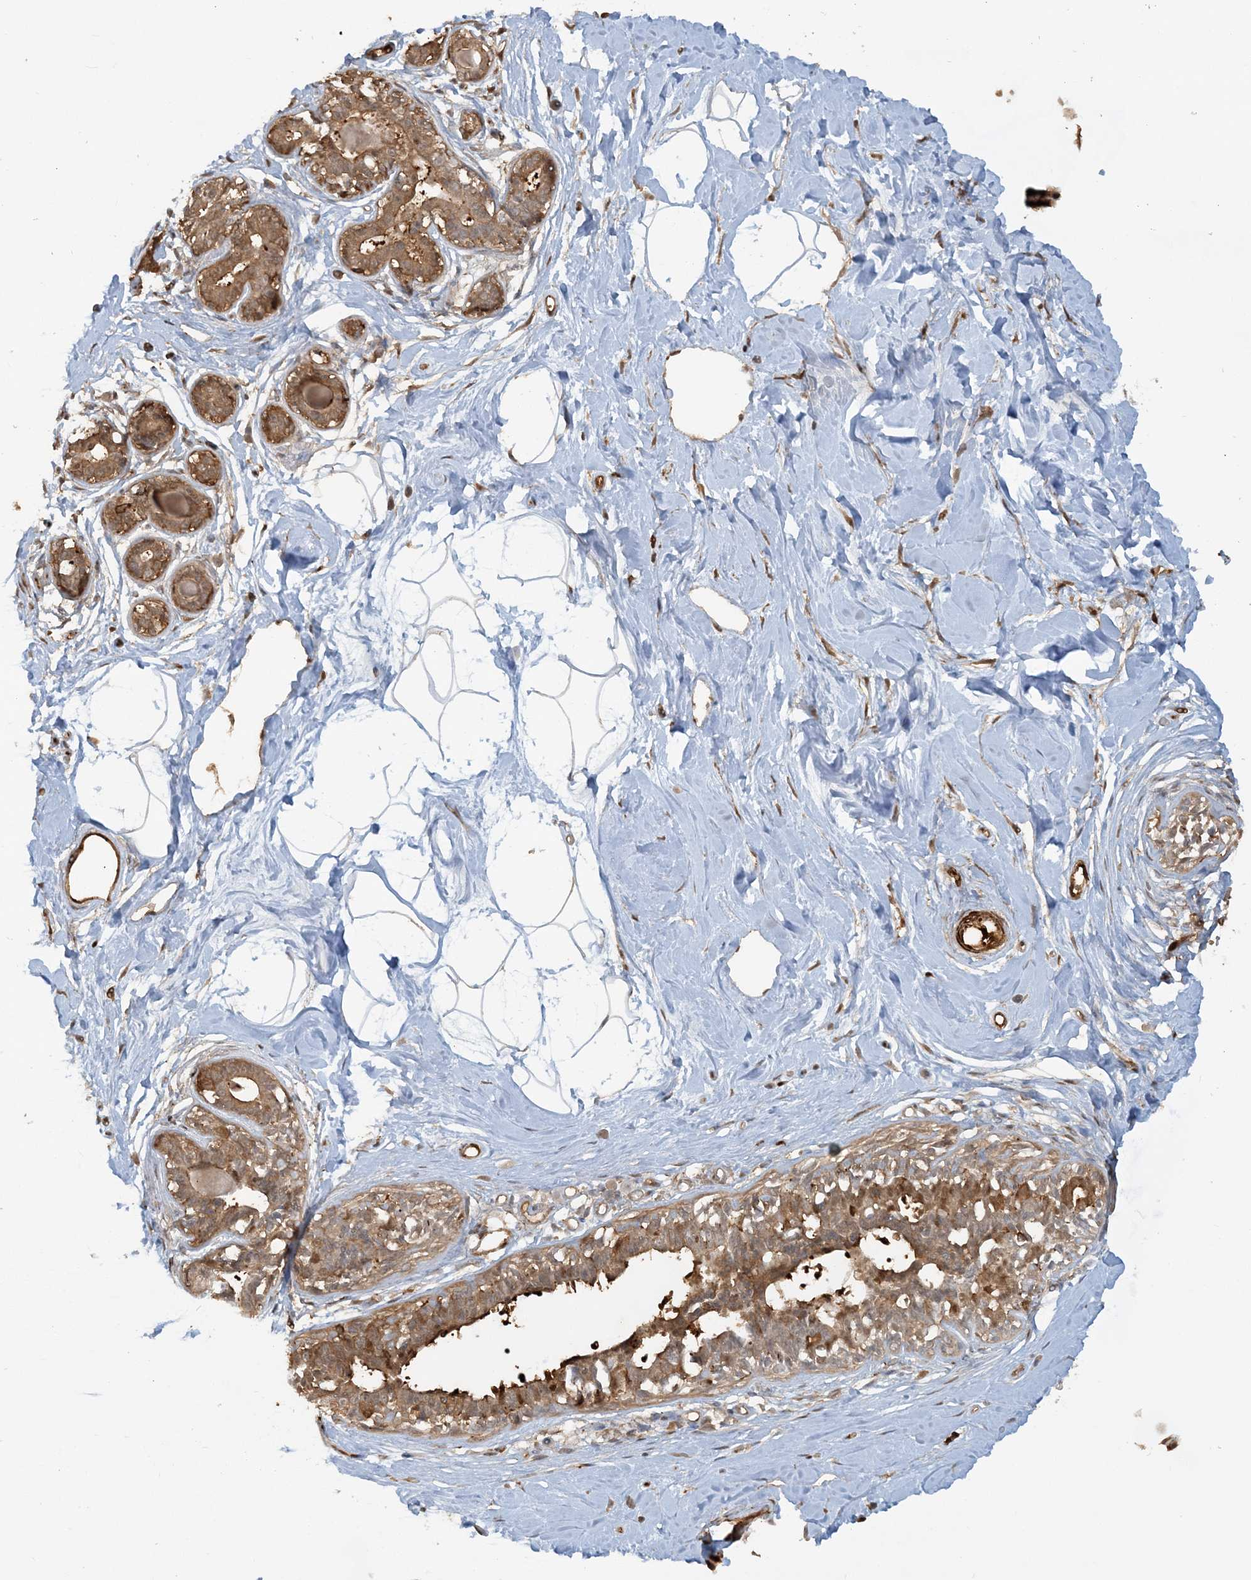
{"staining": {"intensity": "negative", "quantity": "none", "location": "none"}, "tissue": "breast", "cell_type": "Adipocytes", "image_type": "normal", "snomed": [{"axis": "morphology", "description": "Normal tissue, NOS"}, {"axis": "topography", "description": "Breast"}], "caption": "Adipocytes show no significant expression in normal breast. The staining was performed using DAB (3,3'-diaminobenzidine) to visualize the protein expression in brown, while the nuclei were stained in blue with hematoxylin (Magnification: 20x).", "gene": "DSTN", "patient": {"sex": "female", "age": 45}}